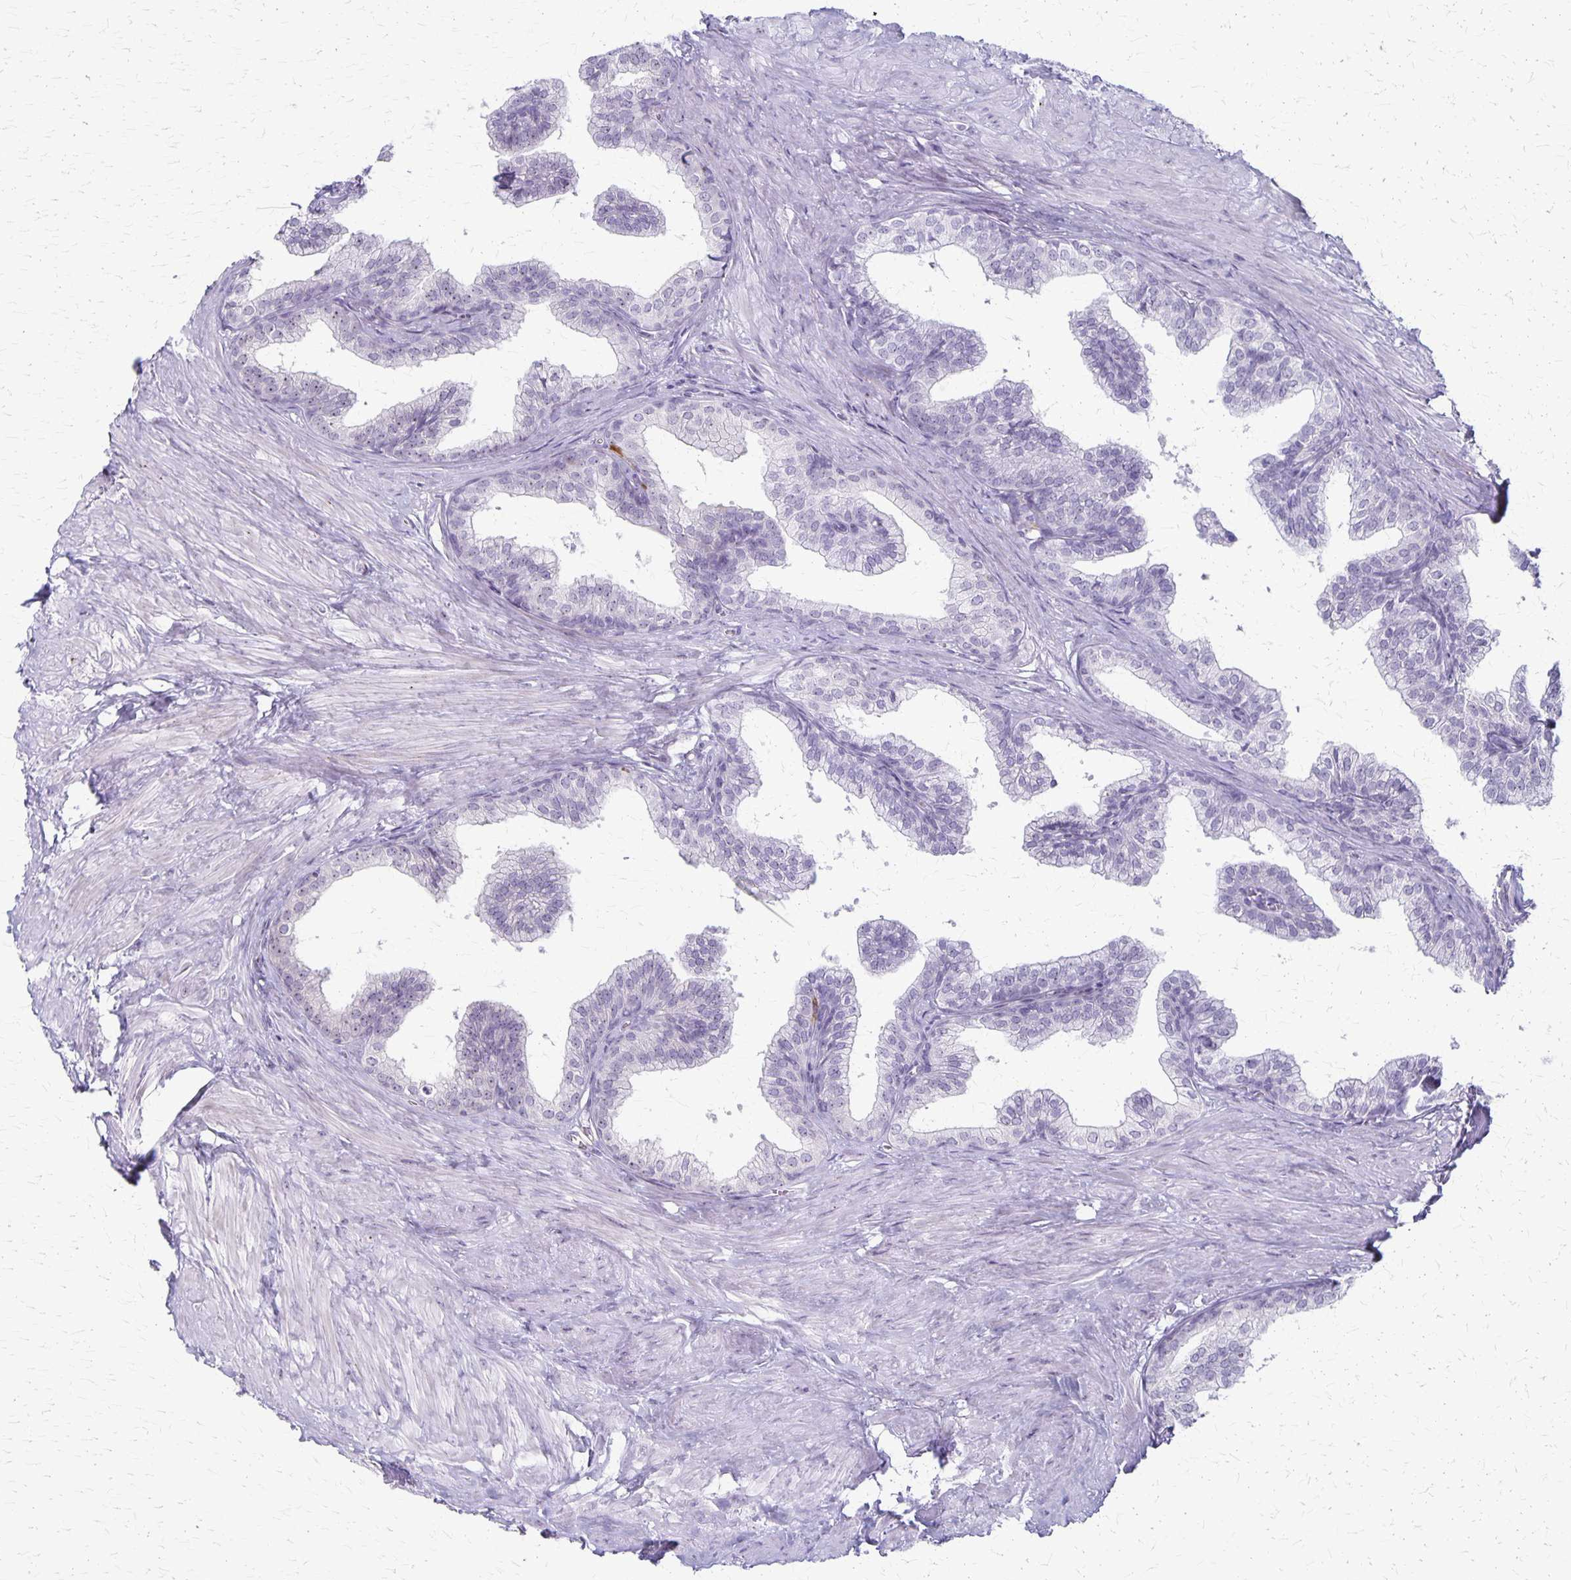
{"staining": {"intensity": "negative", "quantity": "none", "location": "none"}, "tissue": "prostate", "cell_type": "Glandular cells", "image_type": "normal", "snomed": [{"axis": "morphology", "description": "Normal tissue, NOS"}, {"axis": "topography", "description": "Prostate"}, {"axis": "topography", "description": "Peripheral nerve tissue"}], "caption": "IHC histopathology image of unremarkable prostate: prostate stained with DAB shows no significant protein expression in glandular cells.", "gene": "DLK2", "patient": {"sex": "male", "age": 55}}